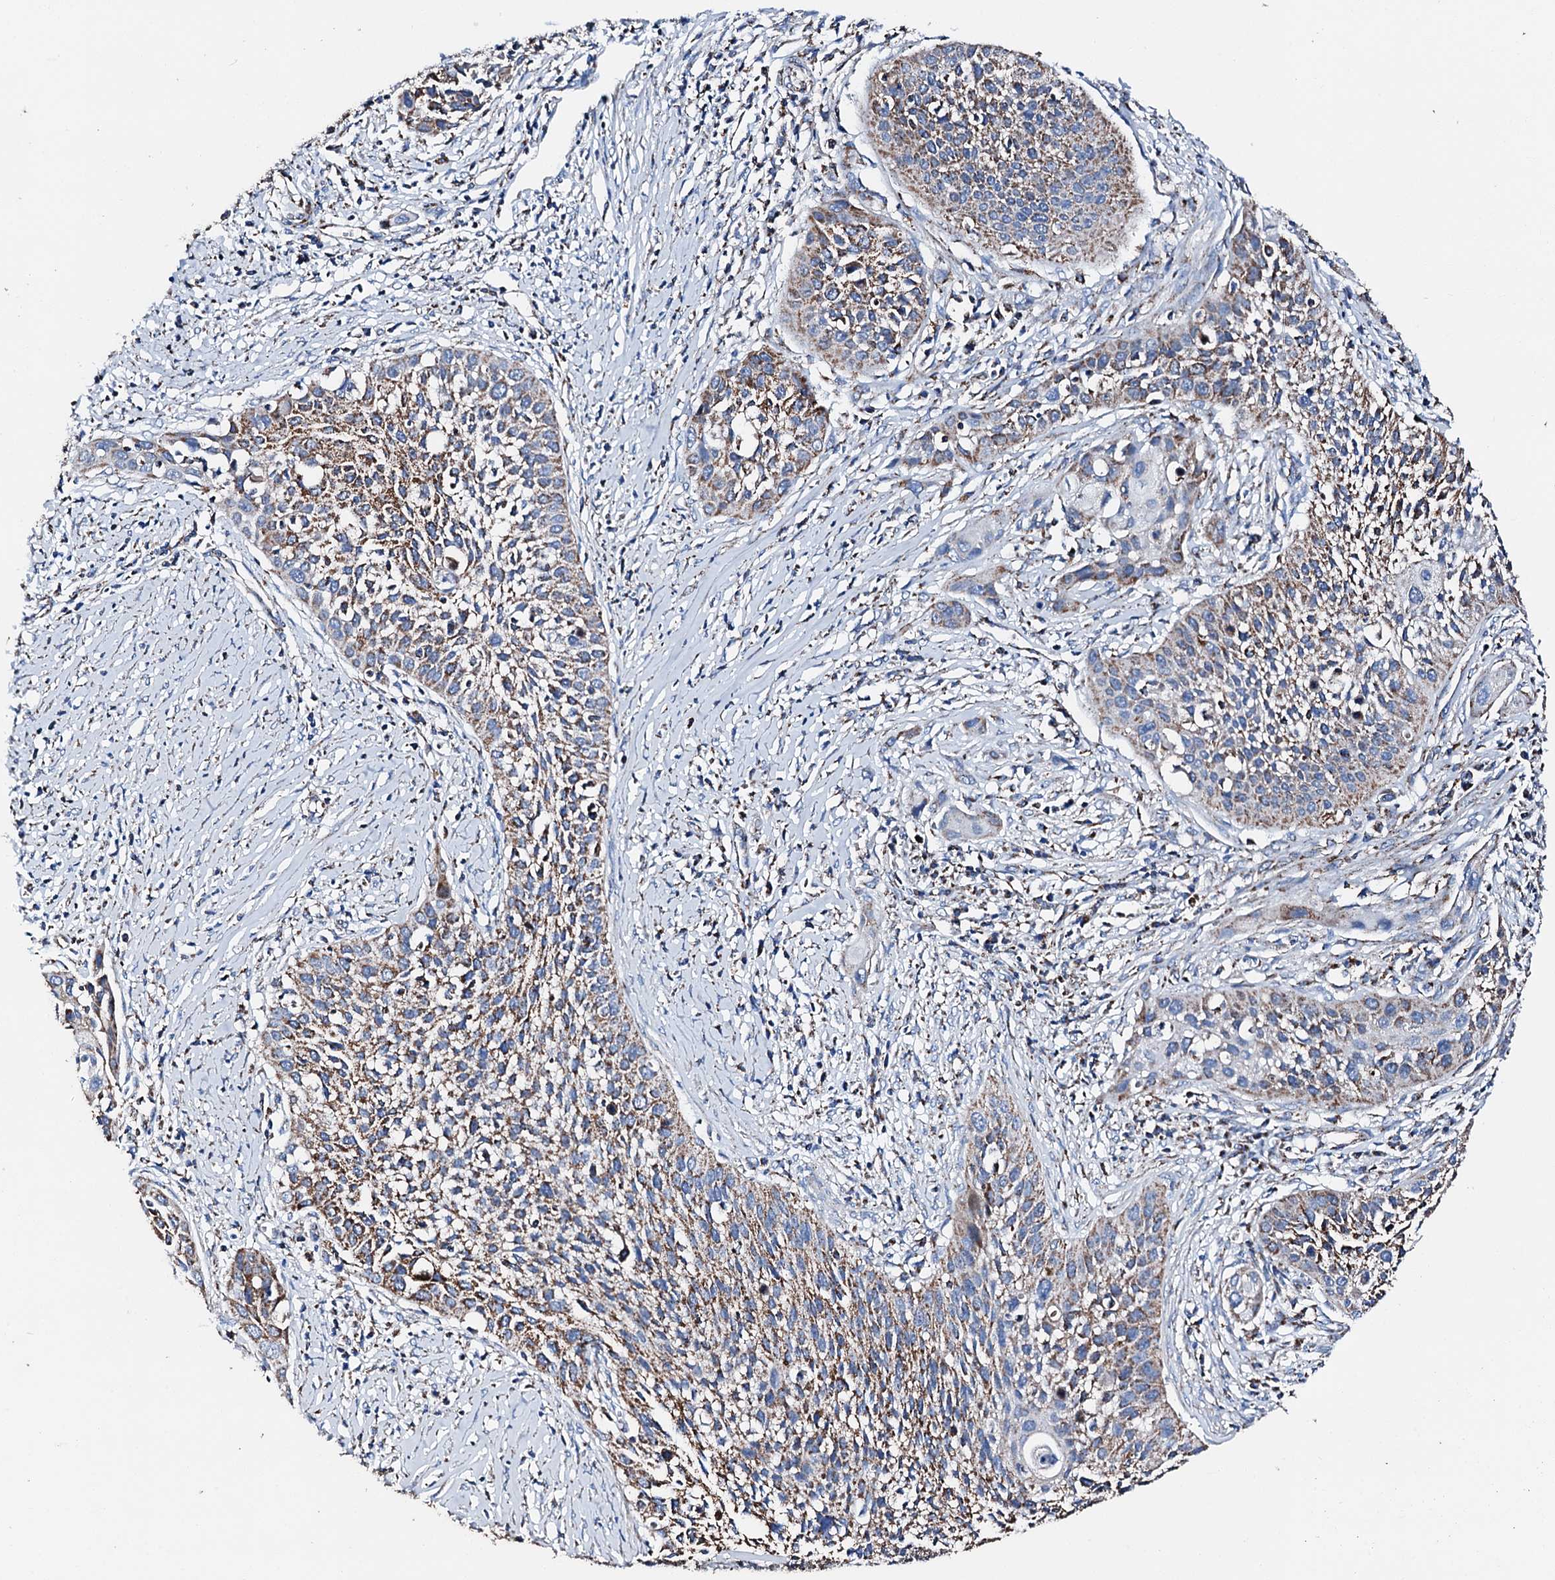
{"staining": {"intensity": "moderate", "quantity": ">75%", "location": "cytoplasmic/membranous"}, "tissue": "cervical cancer", "cell_type": "Tumor cells", "image_type": "cancer", "snomed": [{"axis": "morphology", "description": "Squamous cell carcinoma, NOS"}, {"axis": "topography", "description": "Cervix"}], "caption": "IHC (DAB (3,3'-diaminobenzidine)) staining of human cervical squamous cell carcinoma exhibits moderate cytoplasmic/membranous protein staining in about >75% of tumor cells.", "gene": "HADH", "patient": {"sex": "female", "age": 34}}